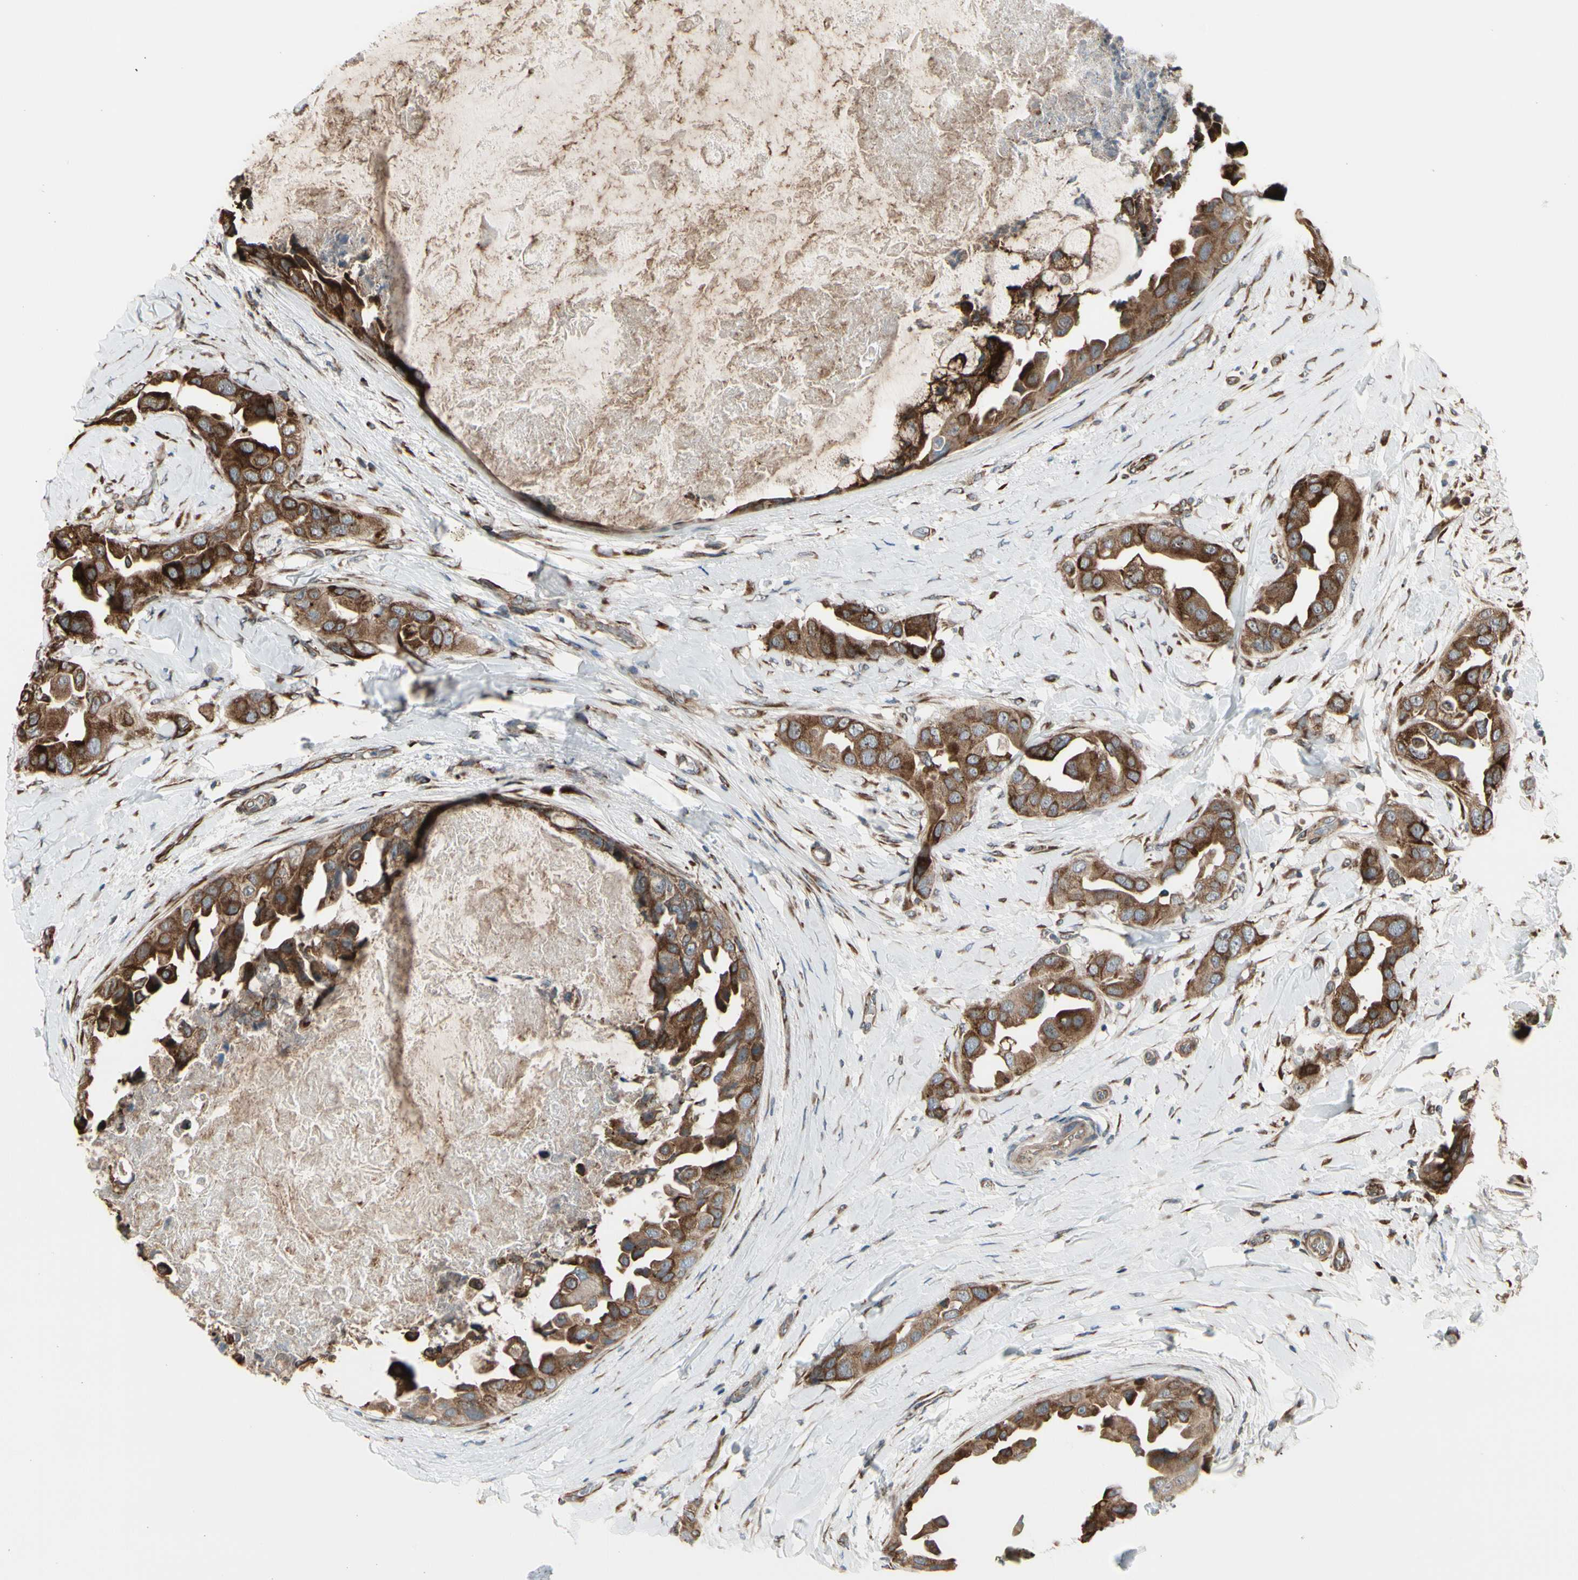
{"staining": {"intensity": "strong", "quantity": ">75%", "location": "cytoplasmic/membranous"}, "tissue": "breast cancer", "cell_type": "Tumor cells", "image_type": "cancer", "snomed": [{"axis": "morphology", "description": "Duct carcinoma"}, {"axis": "topography", "description": "Breast"}], "caption": "Immunohistochemical staining of breast invasive ductal carcinoma reveals high levels of strong cytoplasmic/membranous protein staining in approximately >75% of tumor cells. The staining was performed using DAB (3,3'-diaminobenzidine), with brown indicating positive protein expression. Nuclei are stained blue with hematoxylin.", "gene": "SLC39A9", "patient": {"sex": "female", "age": 40}}